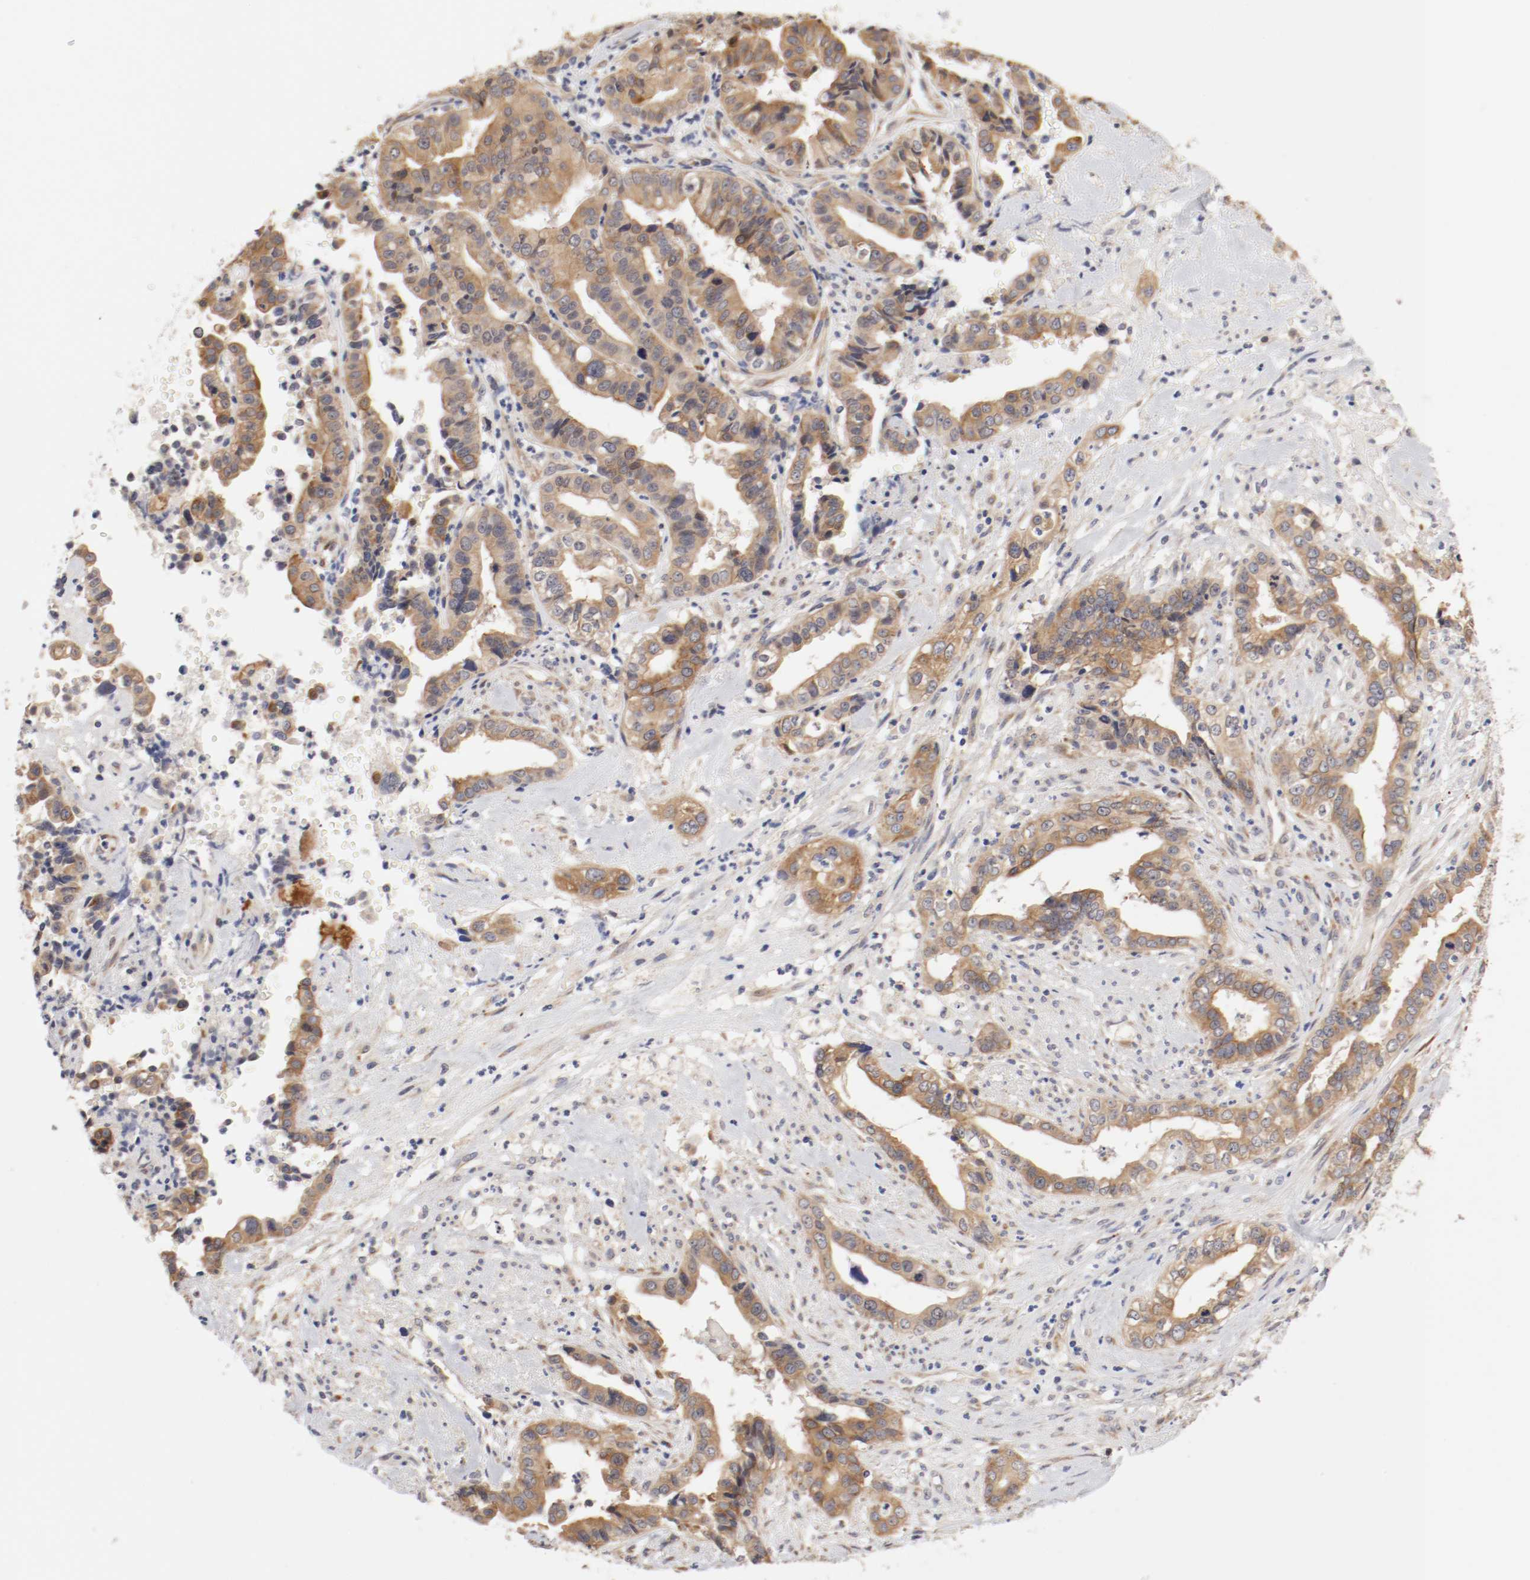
{"staining": {"intensity": "moderate", "quantity": ">75%", "location": "cytoplasmic/membranous"}, "tissue": "liver cancer", "cell_type": "Tumor cells", "image_type": "cancer", "snomed": [{"axis": "morphology", "description": "Cholangiocarcinoma"}, {"axis": "topography", "description": "Liver"}], "caption": "This is an image of IHC staining of liver cancer, which shows moderate expression in the cytoplasmic/membranous of tumor cells.", "gene": "FKBP3", "patient": {"sex": "female", "age": 61}}